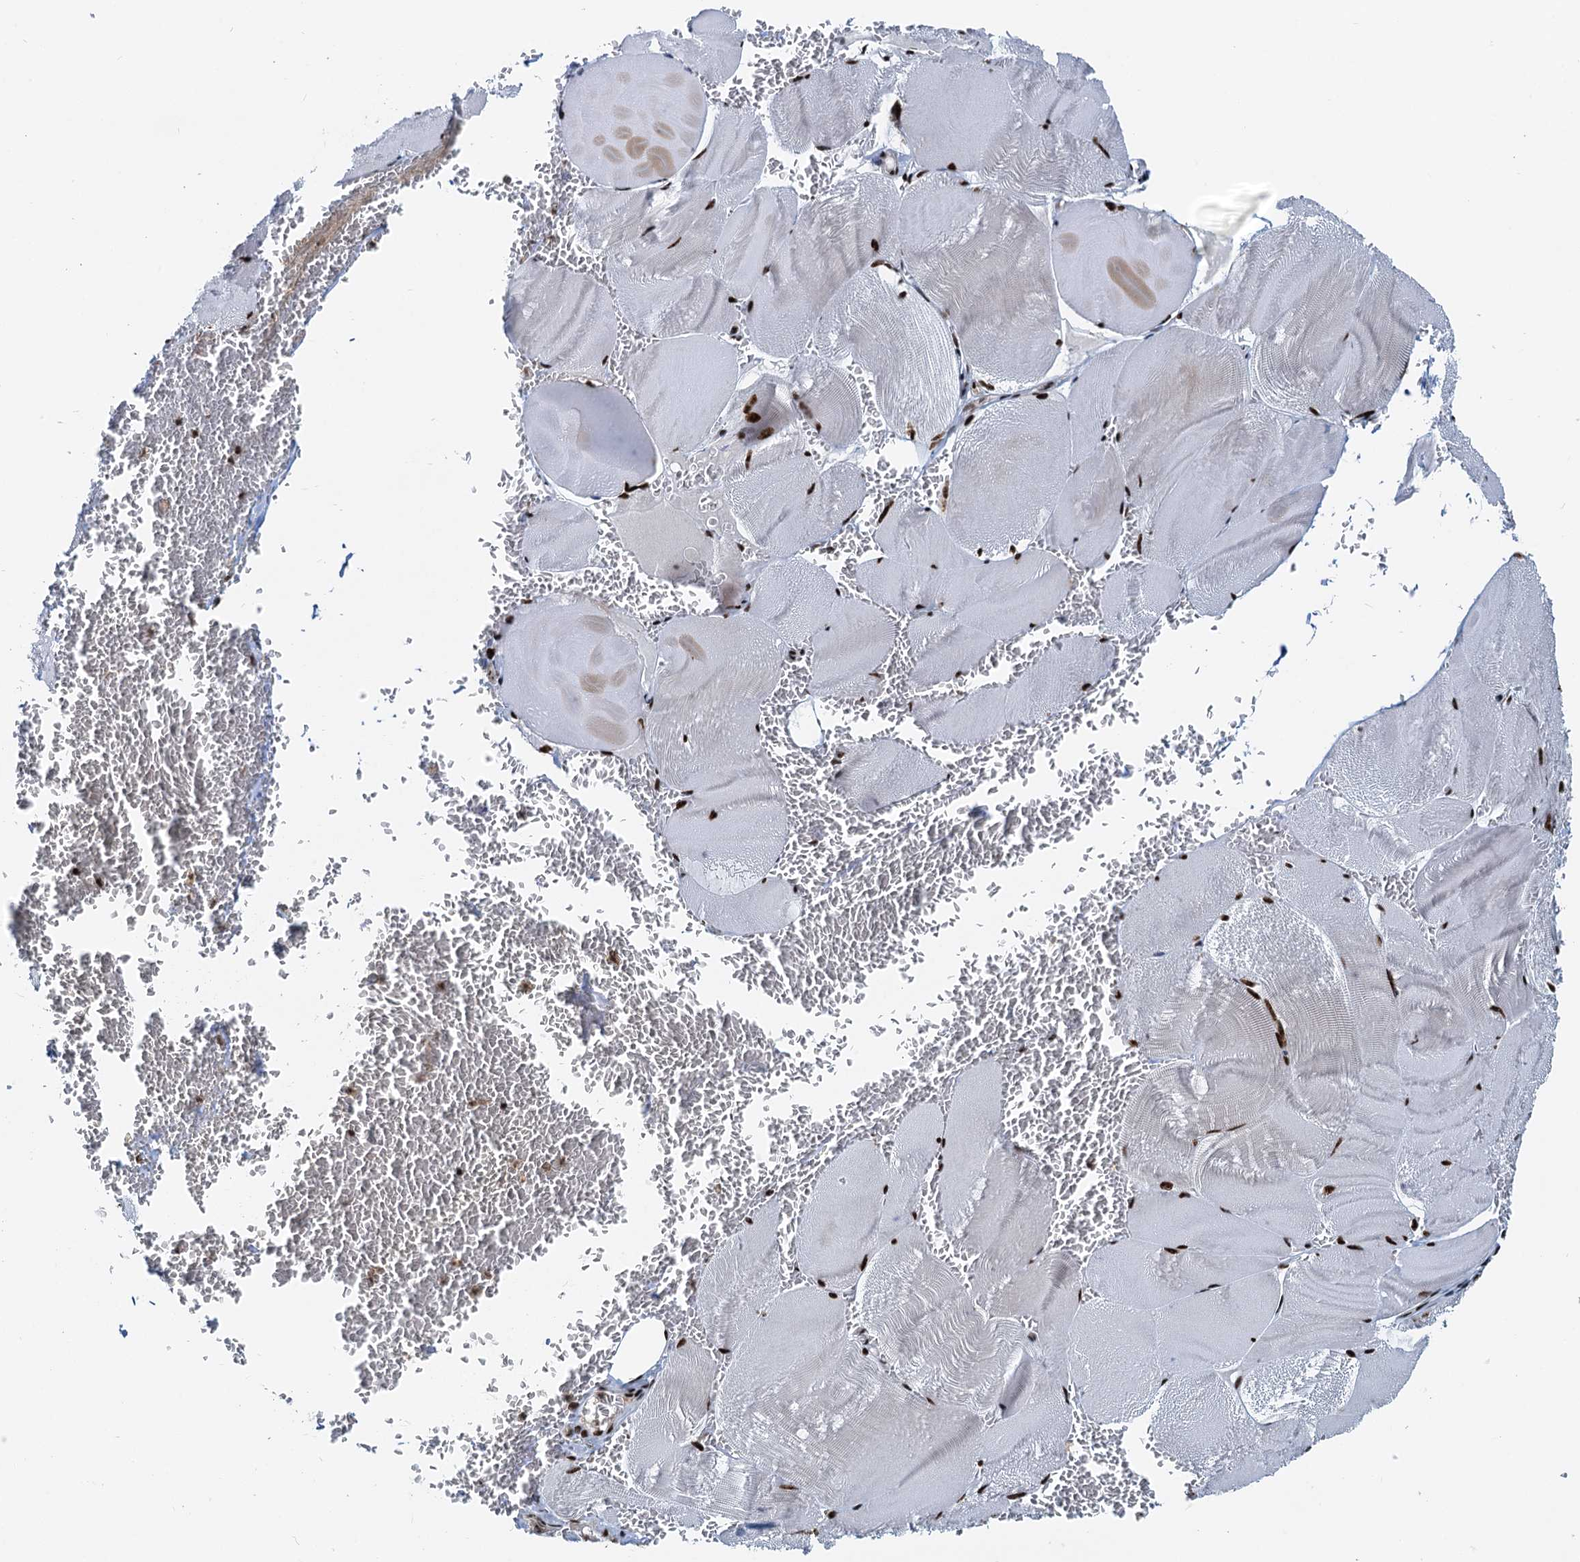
{"staining": {"intensity": "strong", "quantity": ">75%", "location": "nuclear"}, "tissue": "skeletal muscle", "cell_type": "Myocytes", "image_type": "normal", "snomed": [{"axis": "morphology", "description": "Normal tissue, NOS"}, {"axis": "morphology", "description": "Basal cell carcinoma"}, {"axis": "topography", "description": "Skeletal muscle"}], "caption": "High-magnification brightfield microscopy of unremarkable skeletal muscle stained with DAB (3,3'-diaminobenzidine) (brown) and counterstained with hematoxylin (blue). myocytes exhibit strong nuclear staining is seen in about>75% of cells.", "gene": "RBM26", "patient": {"sex": "female", "age": 64}}